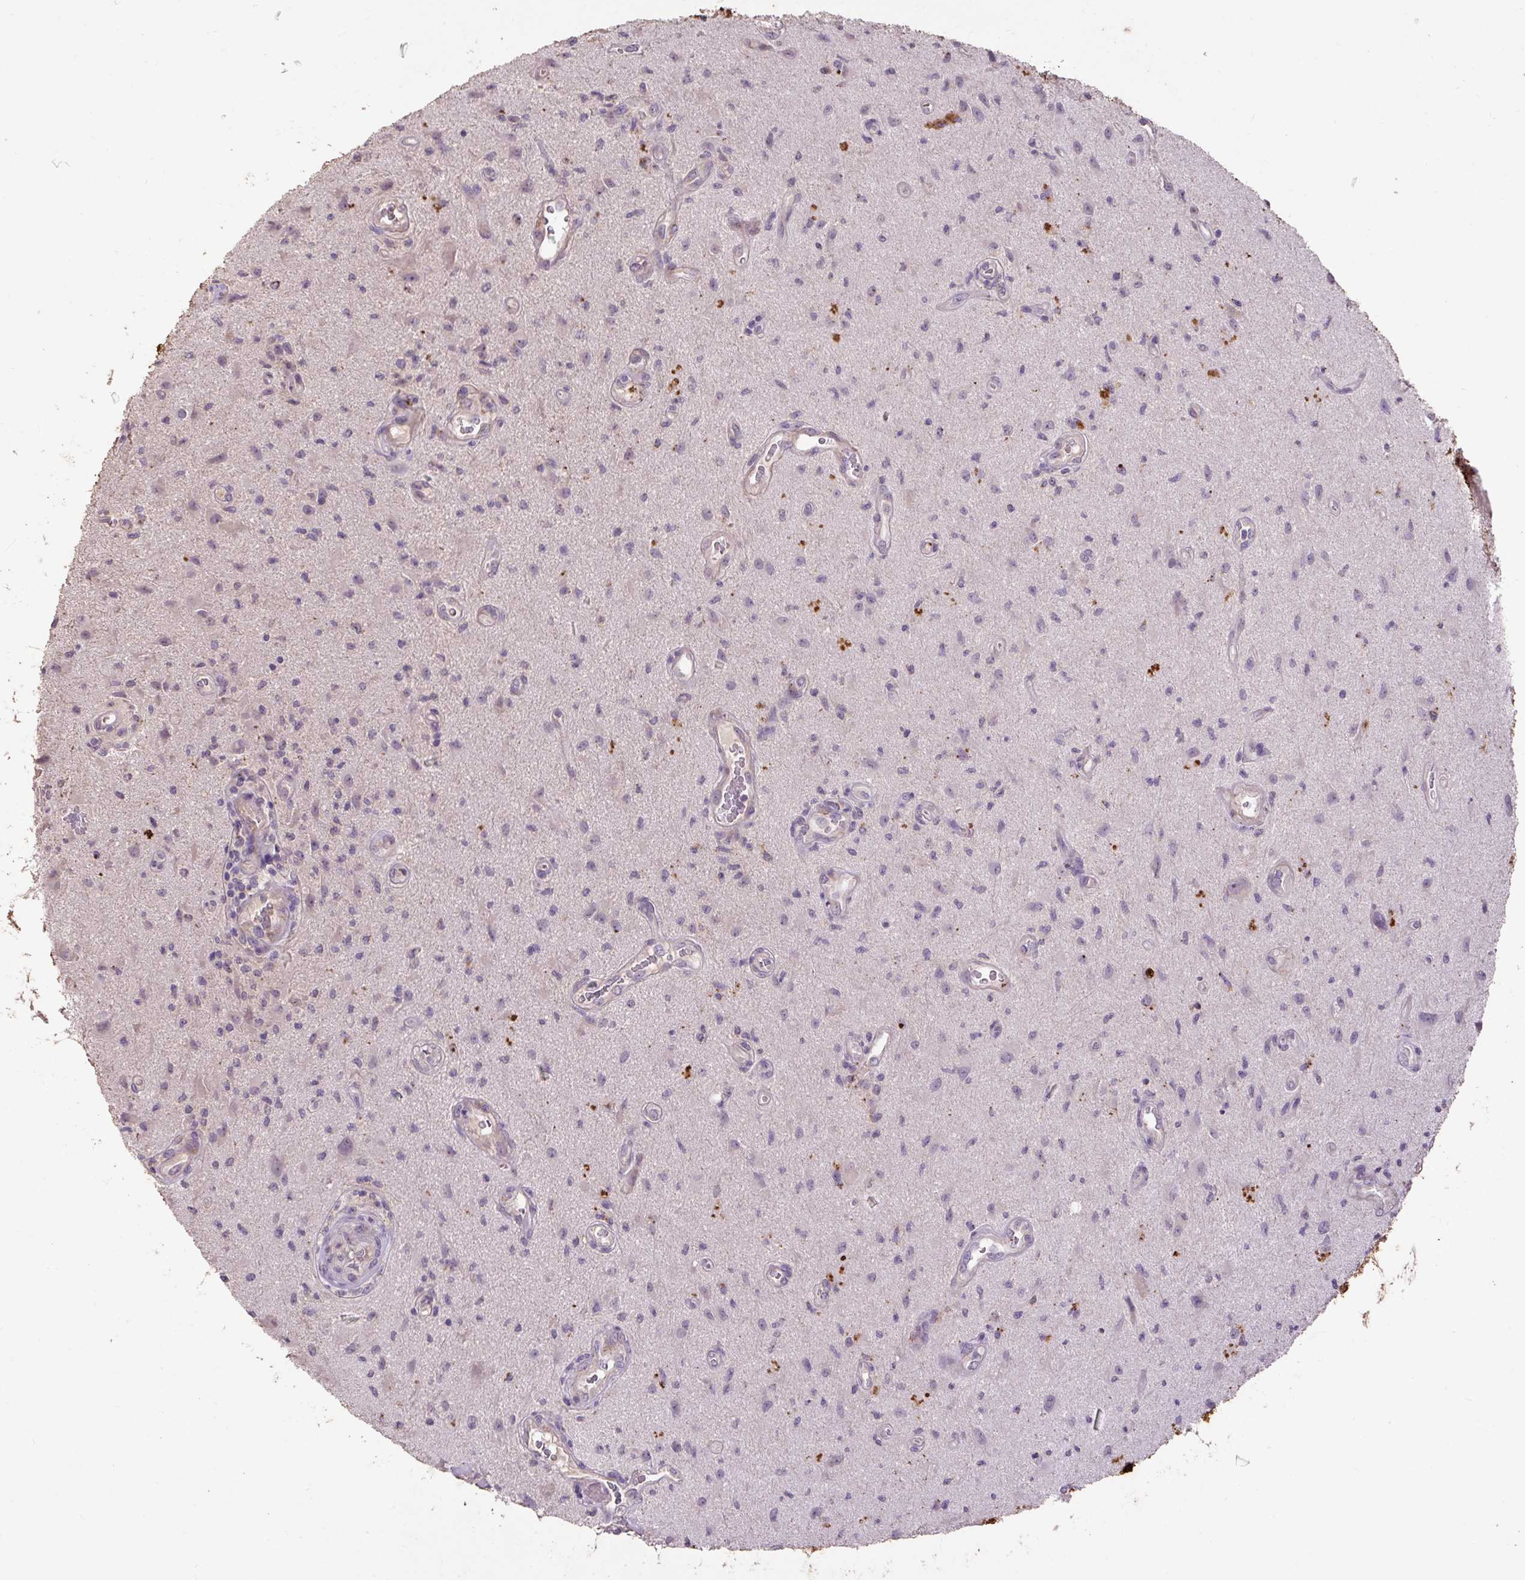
{"staining": {"intensity": "negative", "quantity": "none", "location": "none"}, "tissue": "glioma", "cell_type": "Tumor cells", "image_type": "cancer", "snomed": [{"axis": "morphology", "description": "Glioma, malignant, High grade"}, {"axis": "topography", "description": "Brain"}], "caption": "Tumor cells show no significant staining in high-grade glioma (malignant). The staining was performed using DAB to visualize the protein expression in brown, while the nuclei were stained in blue with hematoxylin (Magnification: 20x).", "gene": "LRTM2", "patient": {"sex": "male", "age": 67}}